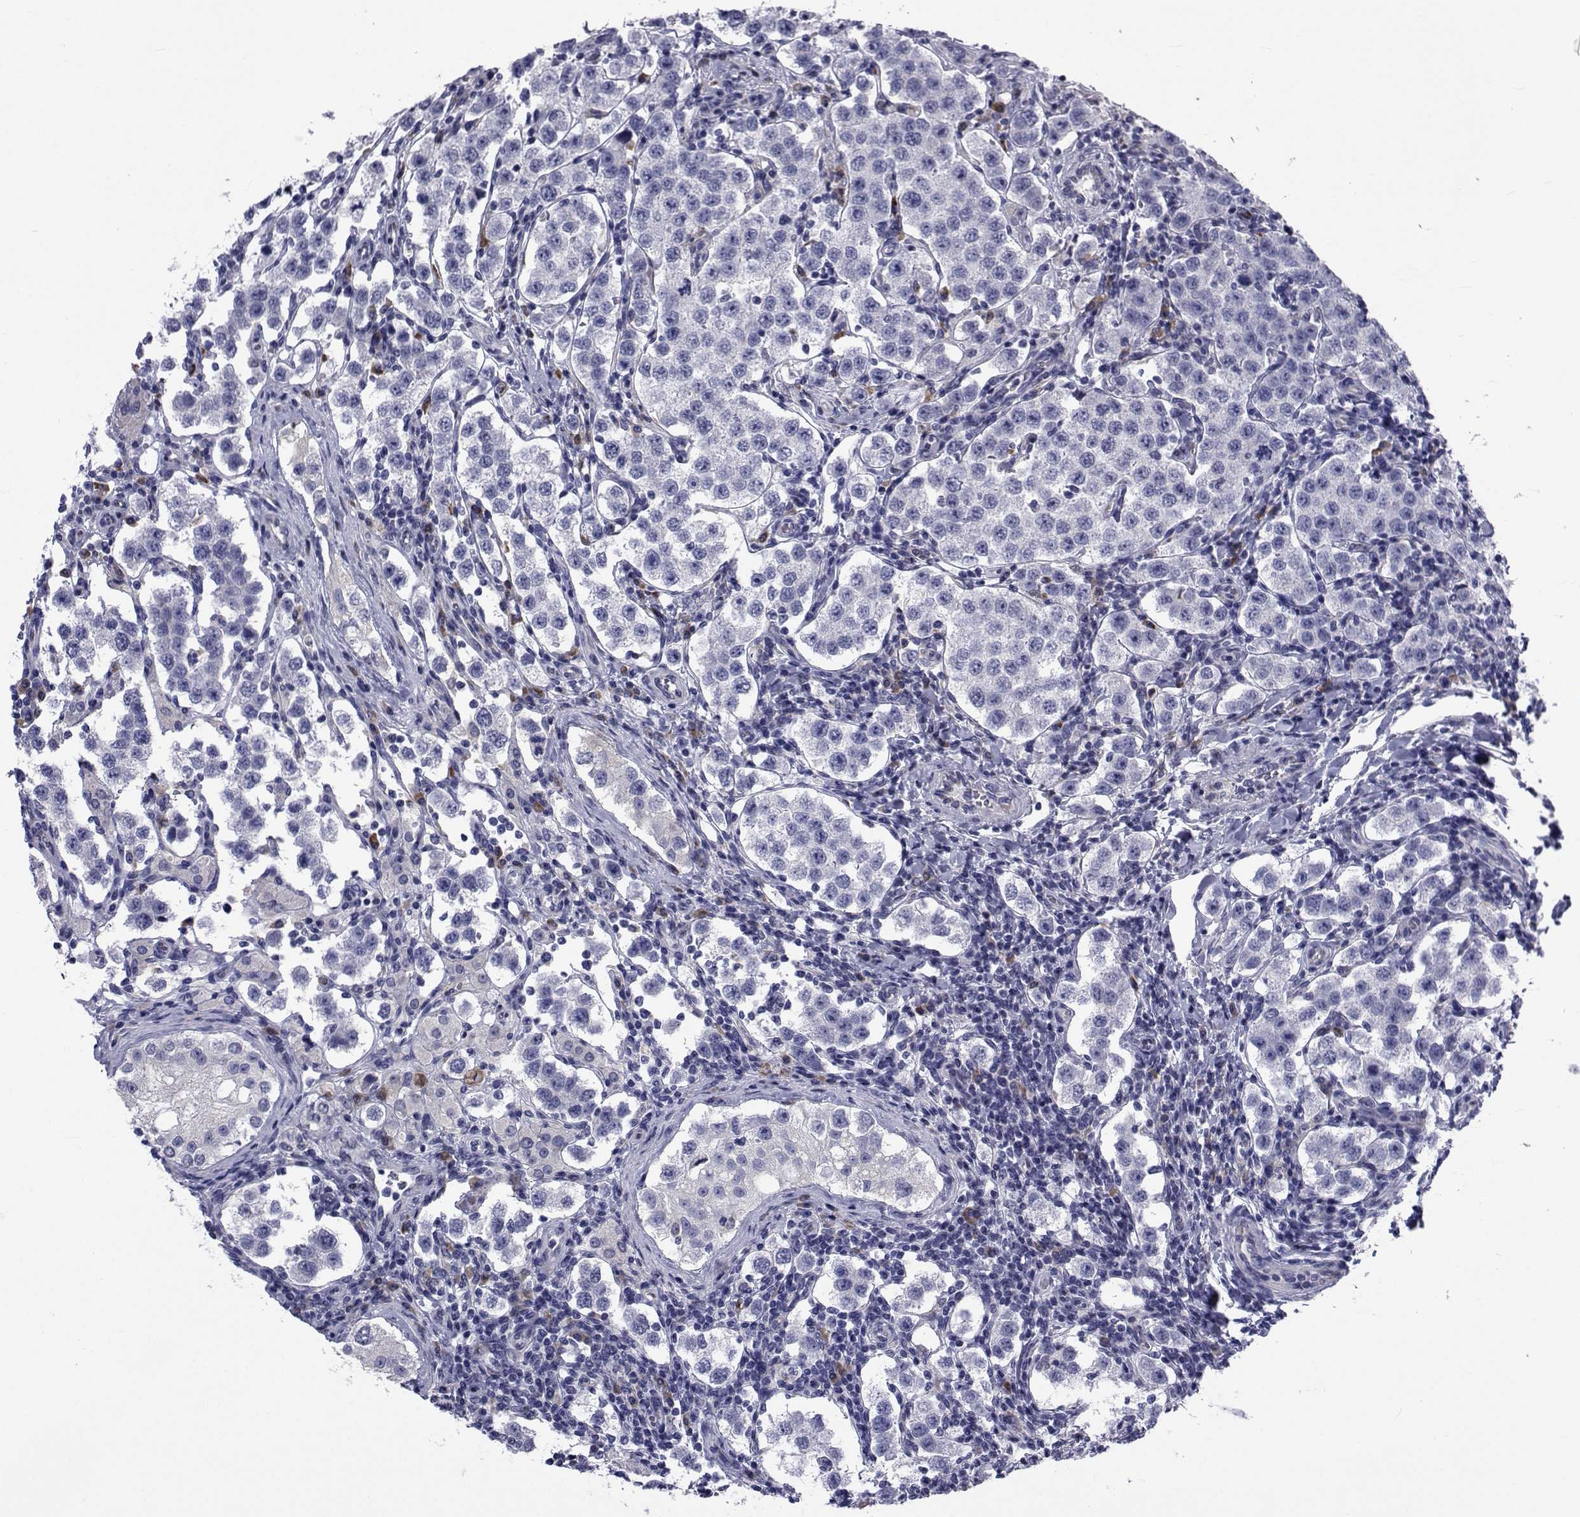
{"staining": {"intensity": "negative", "quantity": "none", "location": "none"}, "tissue": "testis cancer", "cell_type": "Tumor cells", "image_type": "cancer", "snomed": [{"axis": "morphology", "description": "Seminoma, NOS"}, {"axis": "topography", "description": "Testis"}], "caption": "Seminoma (testis) was stained to show a protein in brown. There is no significant expression in tumor cells.", "gene": "ROPN1", "patient": {"sex": "male", "age": 37}}